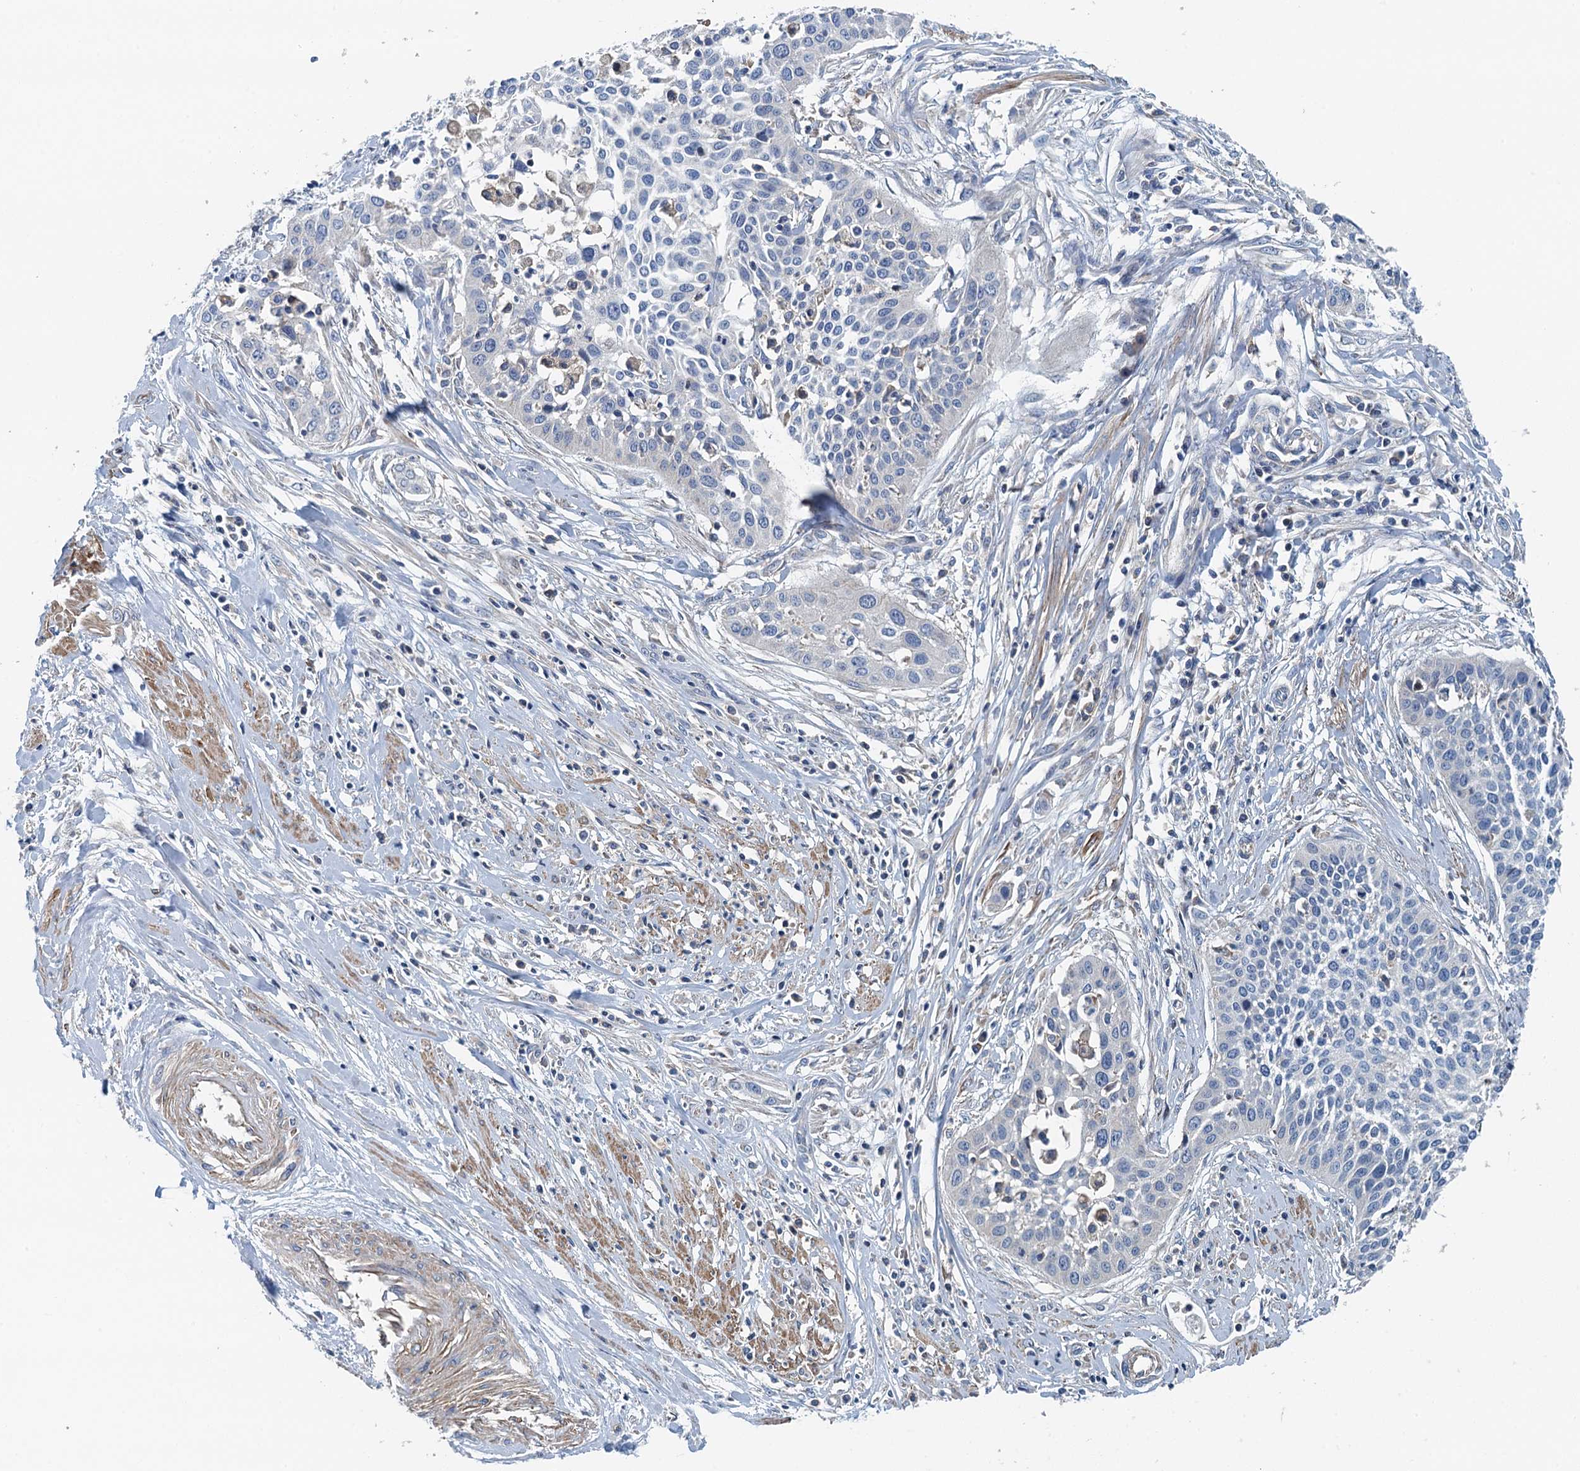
{"staining": {"intensity": "negative", "quantity": "none", "location": "none"}, "tissue": "cervical cancer", "cell_type": "Tumor cells", "image_type": "cancer", "snomed": [{"axis": "morphology", "description": "Squamous cell carcinoma, NOS"}, {"axis": "topography", "description": "Cervix"}], "caption": "Photomicrograph shows no protein positivity in tumor cells of cervical cancer (squamous cell carcinoma) tissue. Nuclei are stained in blue.", "gene": "PPP1R14D", "patient": {"sex": "female", "age": 34}}